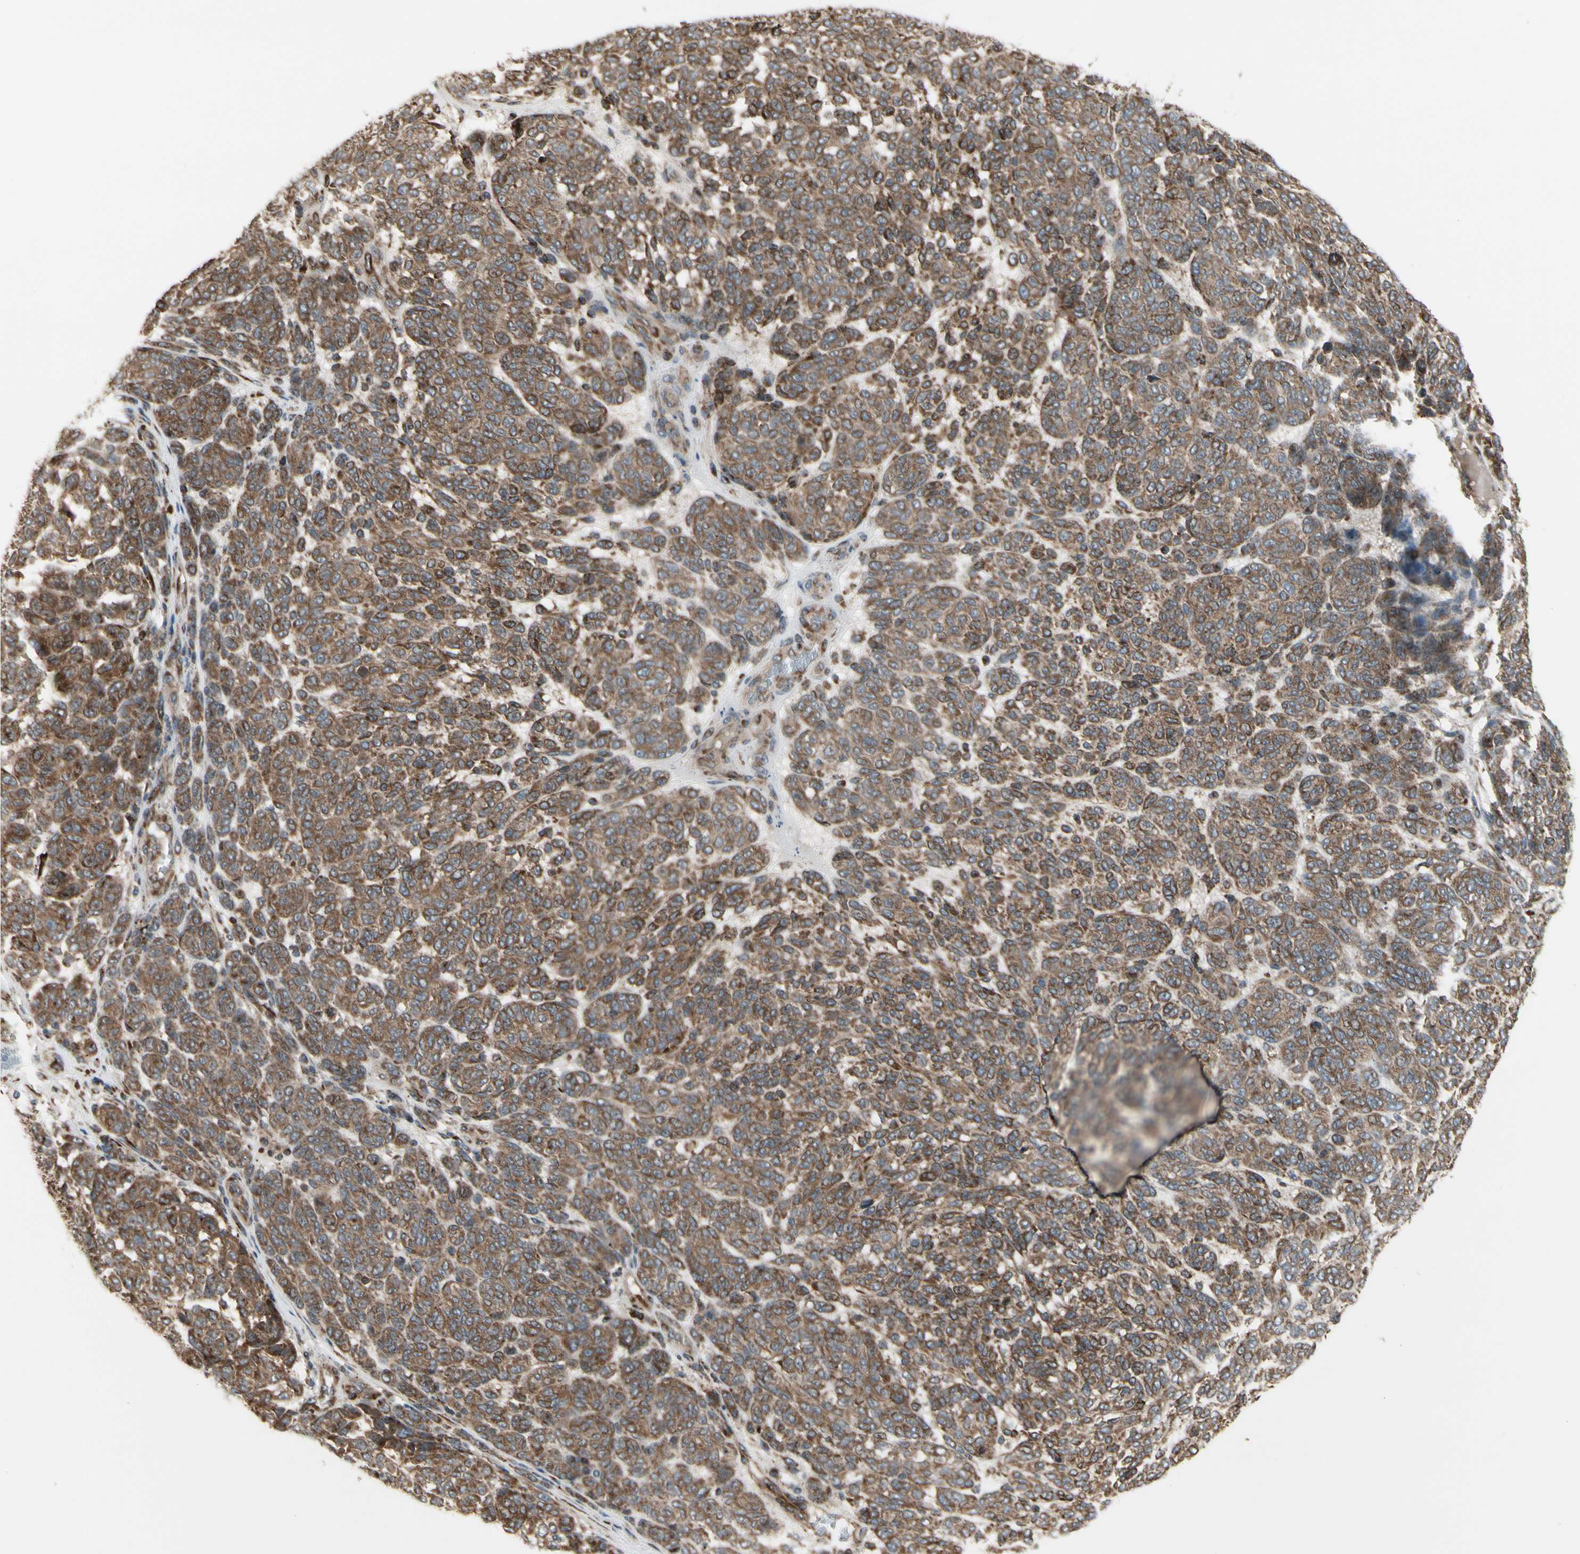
{"staining": {"intensity": "moderate", "quantity": ">75%", "location": "cytoplasmic/membranous"}, "tissue": "melanoma", "cell_type": "Tumor cells", "image_type": "cancer", "snomed": [{"axis": "morphology", "description": "Malignant melanoma, NOS"}, {"axis": "topography", "description": "Skin"}], "caption": "Tumor cells display moderate cytoplasmic/membranous positivity in about >75% of cells in malignant melanoma.", "gene": "SLC39A9", "patient": {"sex": "male", "age": 59}}